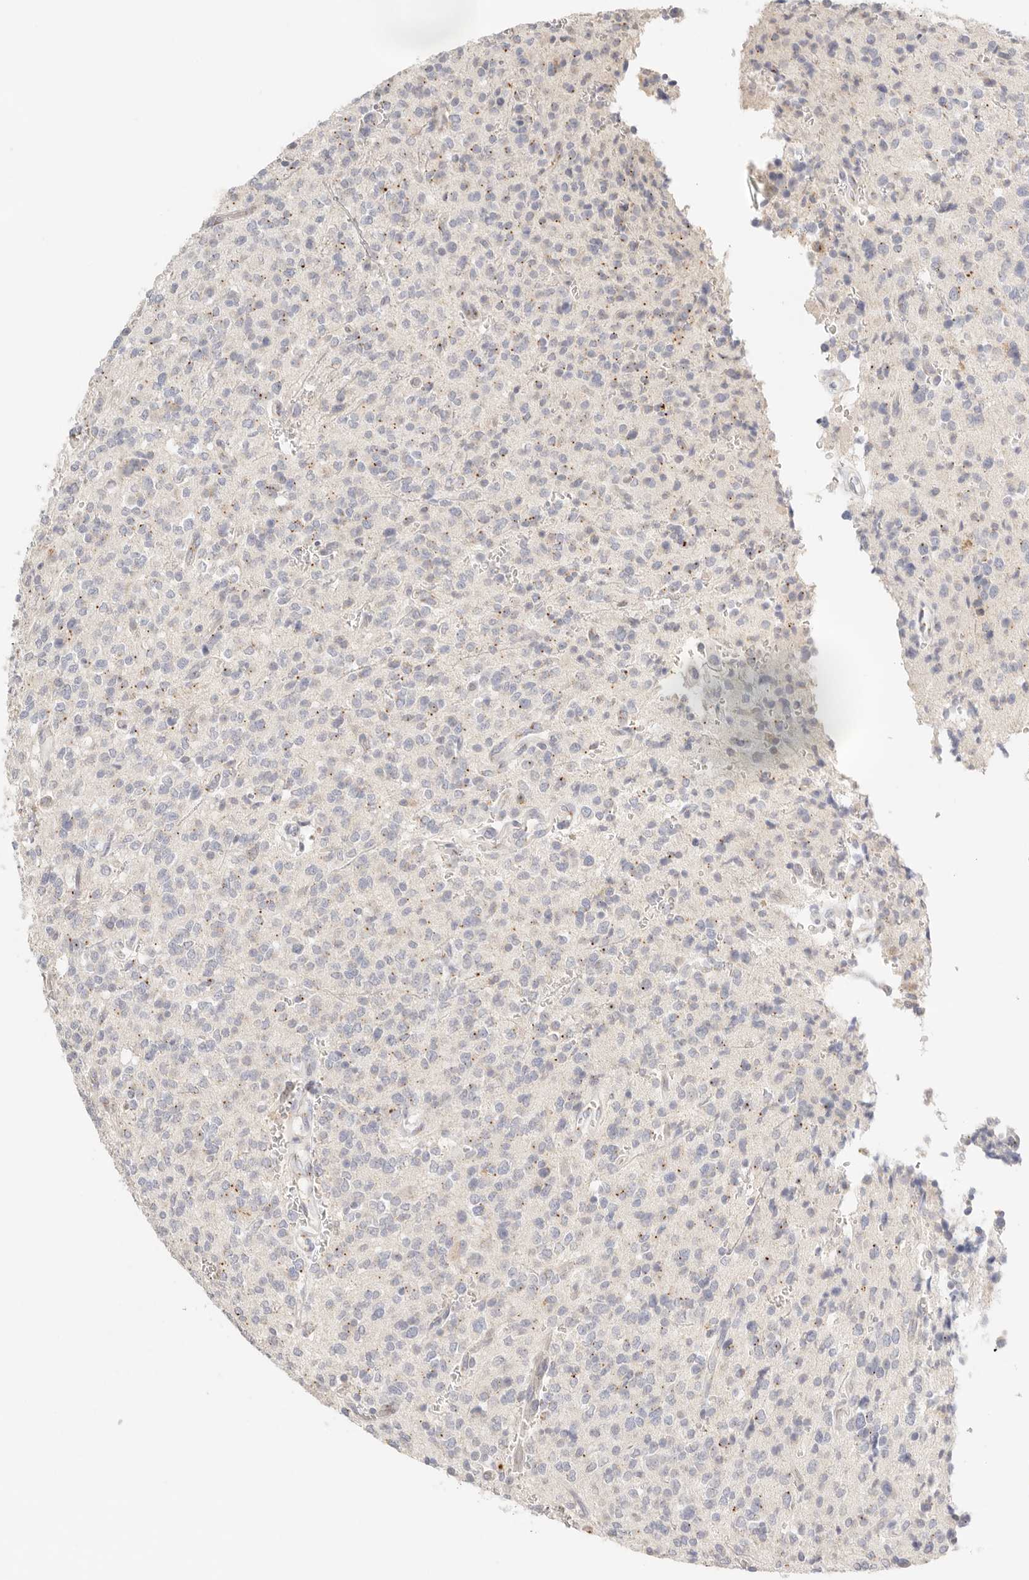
{"staining": {"intensity": "negative", "quantity": "none", "location": "none"}, "tissue": "glioma", "cell_type": "Tumor cells", "image_type": "cancer", "snomed": [{"axis": "morphology", "description": "Glioma, malignant, High grade"}, {"axis": "topography", "description": "Brain"}], "caption": "Immunohistochemistry photomicrograph of neoplastic tissue: malignant glioma (high-grade) stained with DAB exhibits no significant protein expression in tumor cells. (DAB IHC with hematoxylin counter stain).", "gene": "CEP120", "patient": {"sex": "male", "age": 34}}